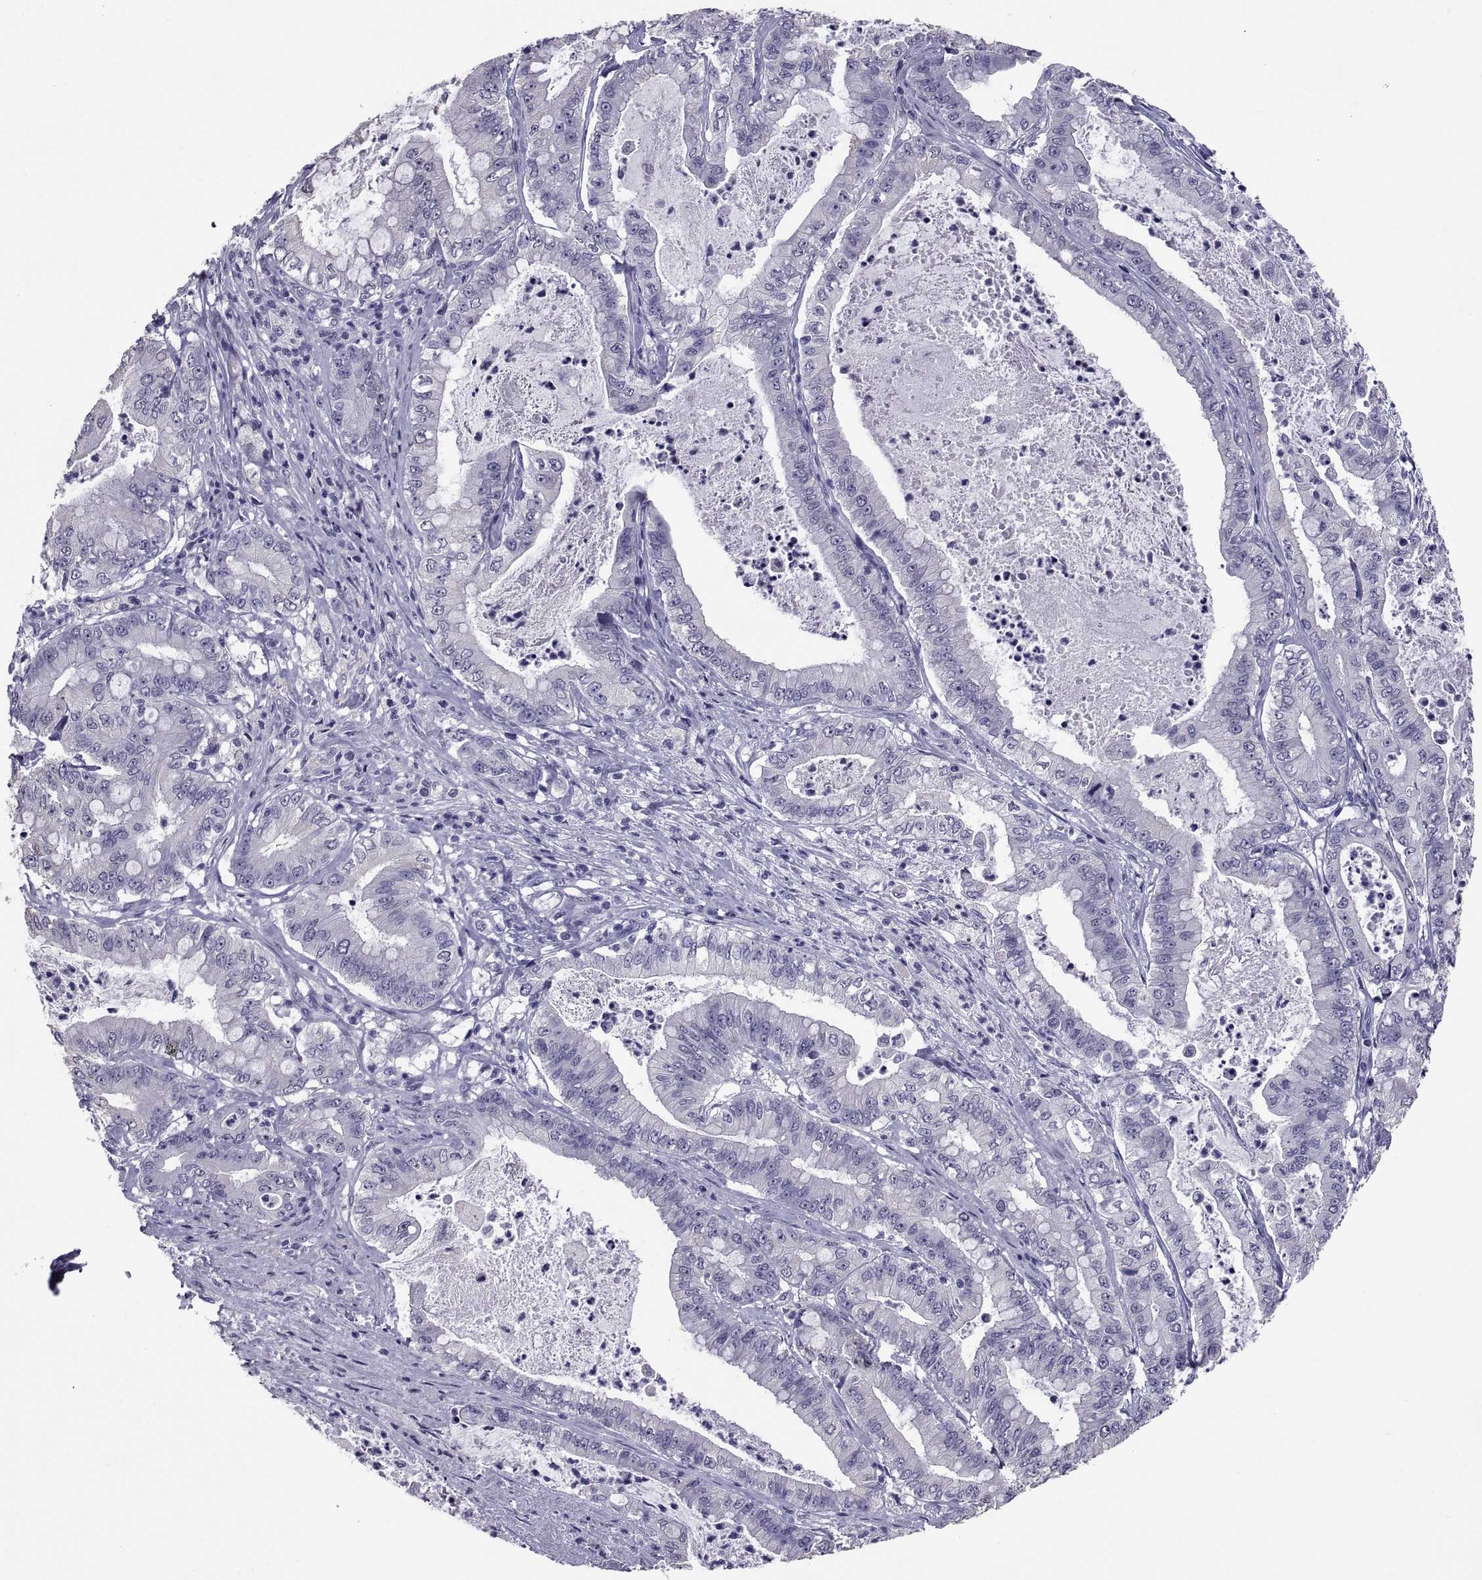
{"staining": {"intensity": "negative", "quantity": "none", "location": "none"}, "tissue": "pancreatic cancer", "cell_type": "Tumor cells", "image_type": "cancer", "snomed": [{"axis": "morphology", "description": "Adenocarcinoma, NOS"}, {"axis": "topography", "description": "Pancreas"}], "caption": "Photomicrograph shows no protein expression in tumor cells of pancreatic adenocarcinoma tissue. Brightfield microscopy of IHC stained with DAB (brown) and hematoxylin (blue), captured at high magnification.", "gene": "TGFBR3L", "patient": {"sex": "male", "age": 71}}